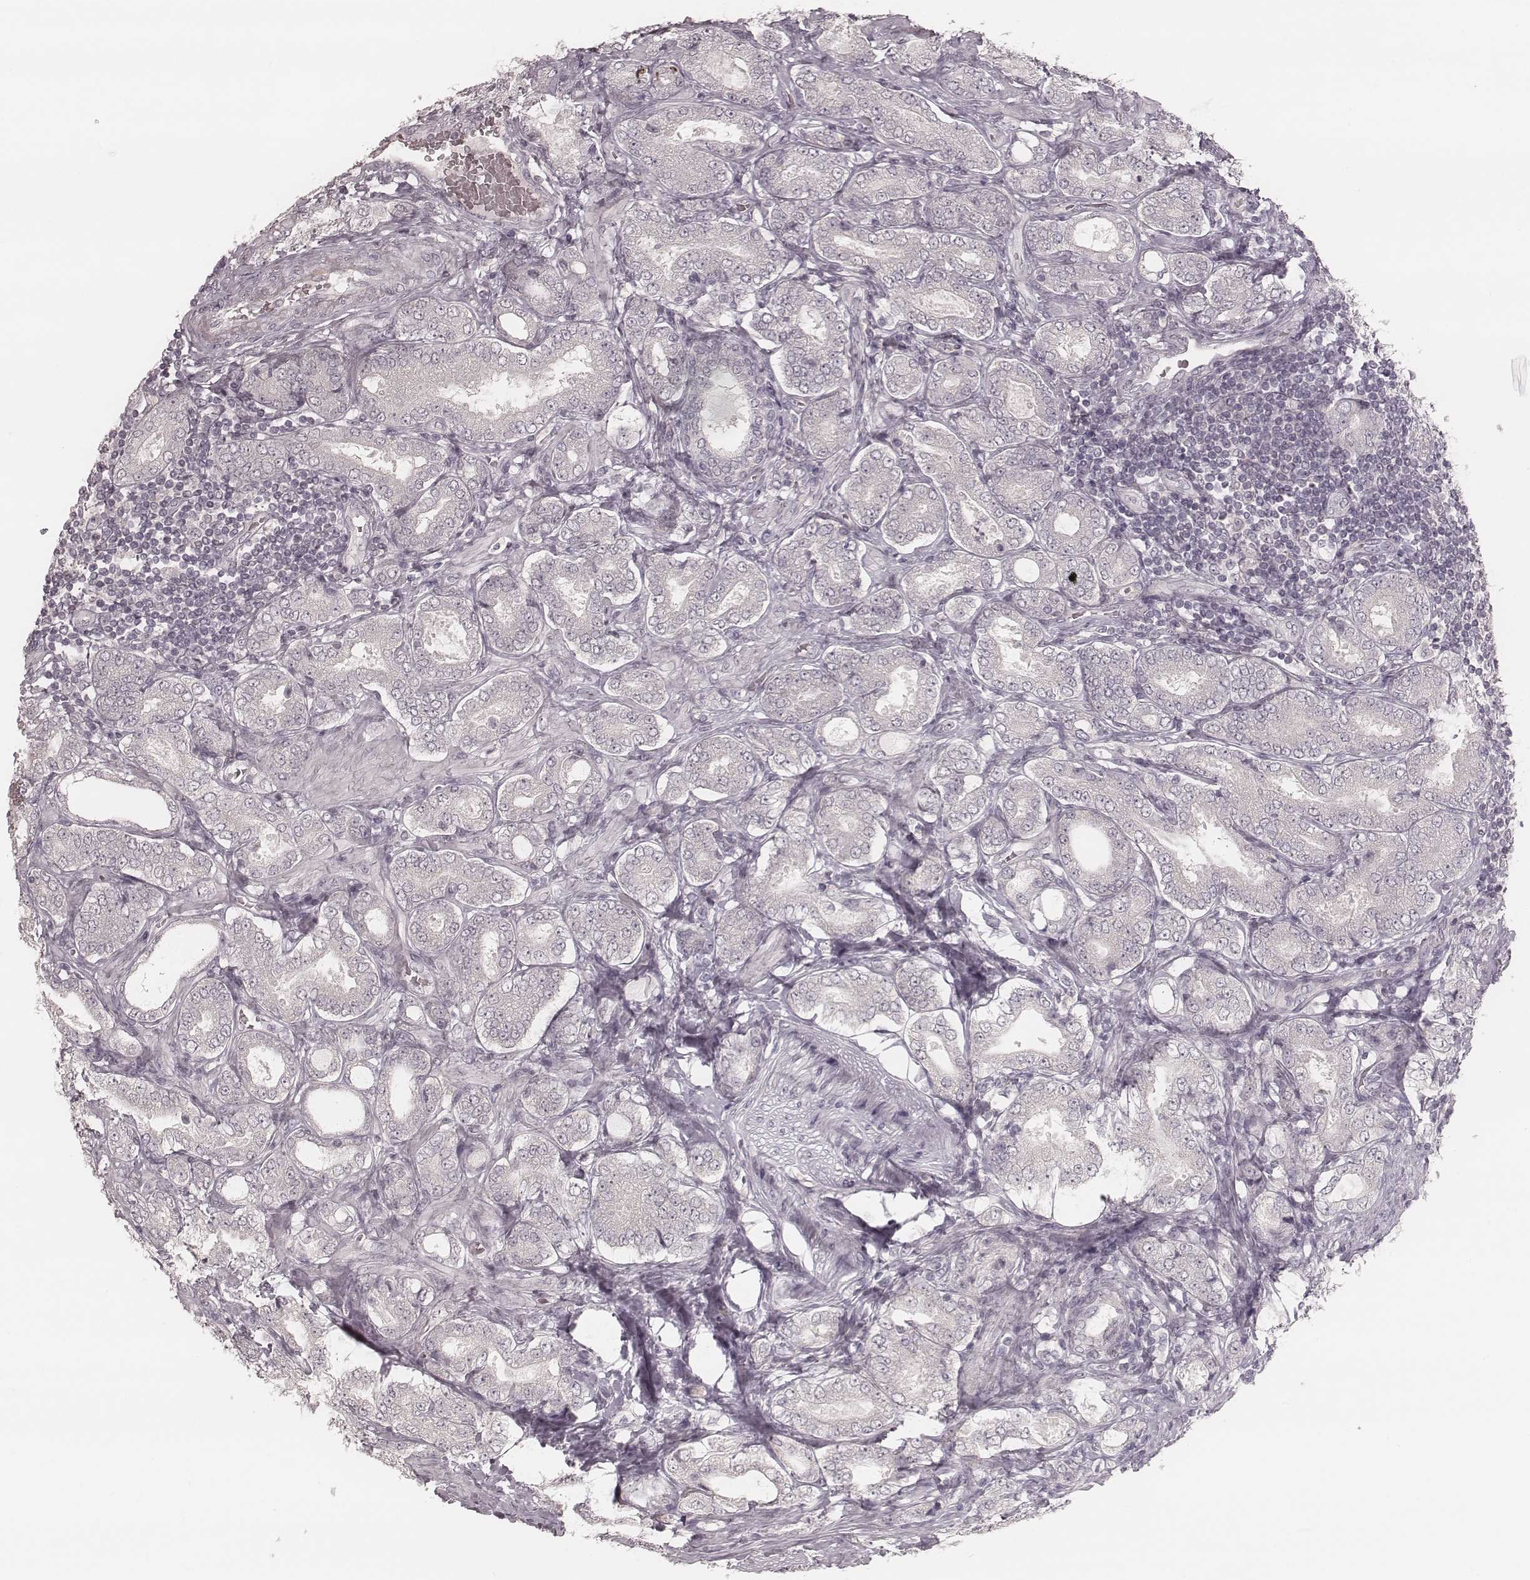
{"staining": {"intensity": "negative", "quantity": "none", "location": "none"}, "tissue": "prostate cancer", "cell_type": "Tumor cells", "image_type": "cancer", "snomed": [{"axis": "morphology", "description": "Adenocarcinoma, NOS"}, {"axis": "topography", "description": "Prostate"}], "caption": "DAB (3,3'-diaminobenzidine) immunohistochemical staining of human prostate adenocarcinoma exhibits no significant positivity in tumor cells. (DAB (3,3'-diaminobenzidine) IHC visualized using brightfield microscopy, high magnification).", "gene": "ACACB", "patient": {"sex": "male", "age": 64}}